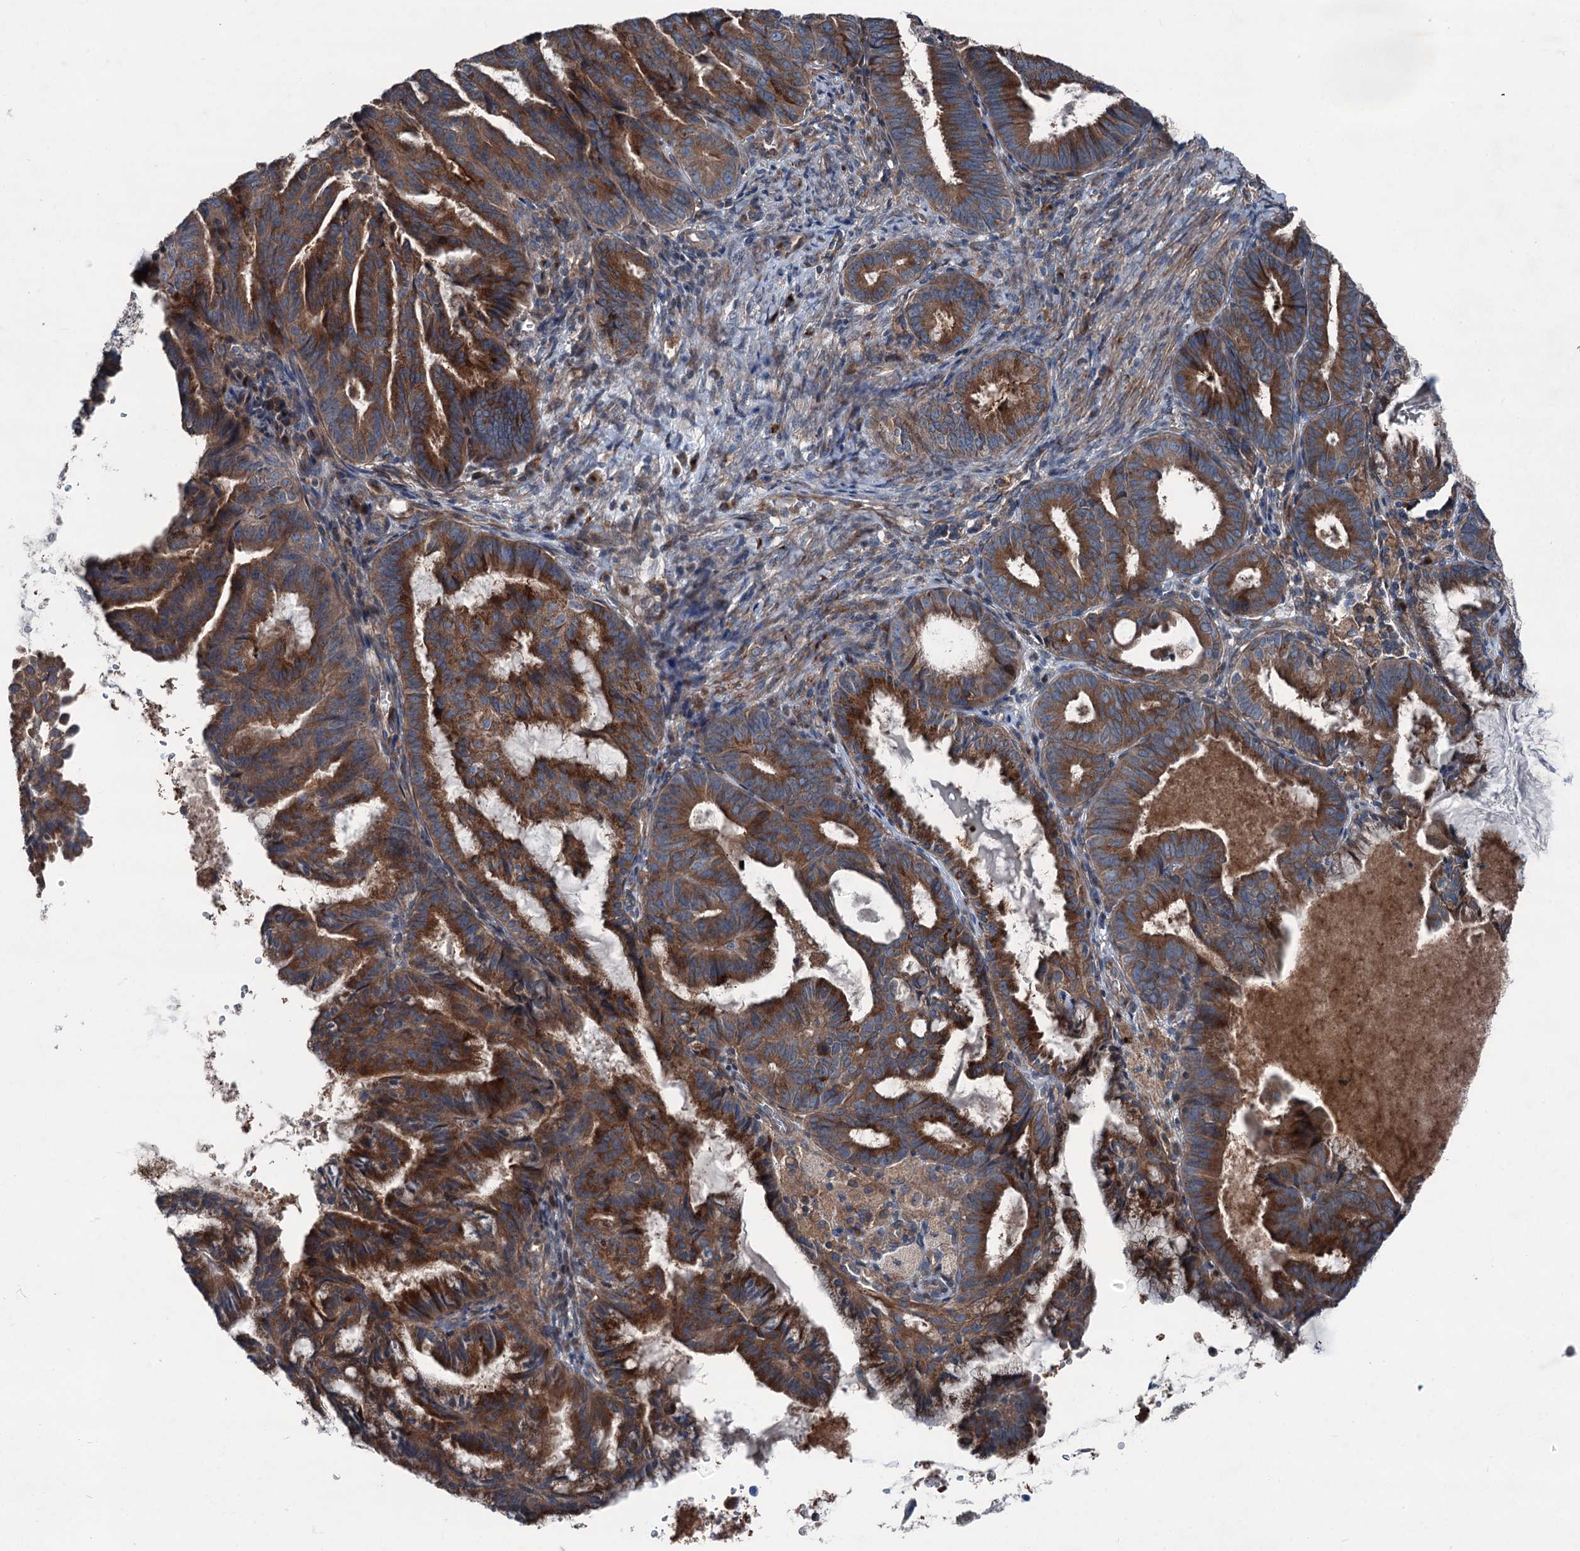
{"staining": {"intensity": "strong", "quantity": ">75%", "location": "cytoplasmic/membranous"}, "tissue": "endometrial cancer", "cell_type": "Tumor cells", "image_type": "cancer", "snomed": [{"axis": "morphology", "description": "Adenocarcinoma, NOS"}, {"axis": "topography", "description": "Endometrium"}], "caption": "Human endometrial adenocarcinoma stained with a brown dye reveals strong cytoplasmic/membranous positive staining in approximately >75% of tumor cells.", "gene": "RUFY1", "patient": {"sex": "female", "age": 86}}